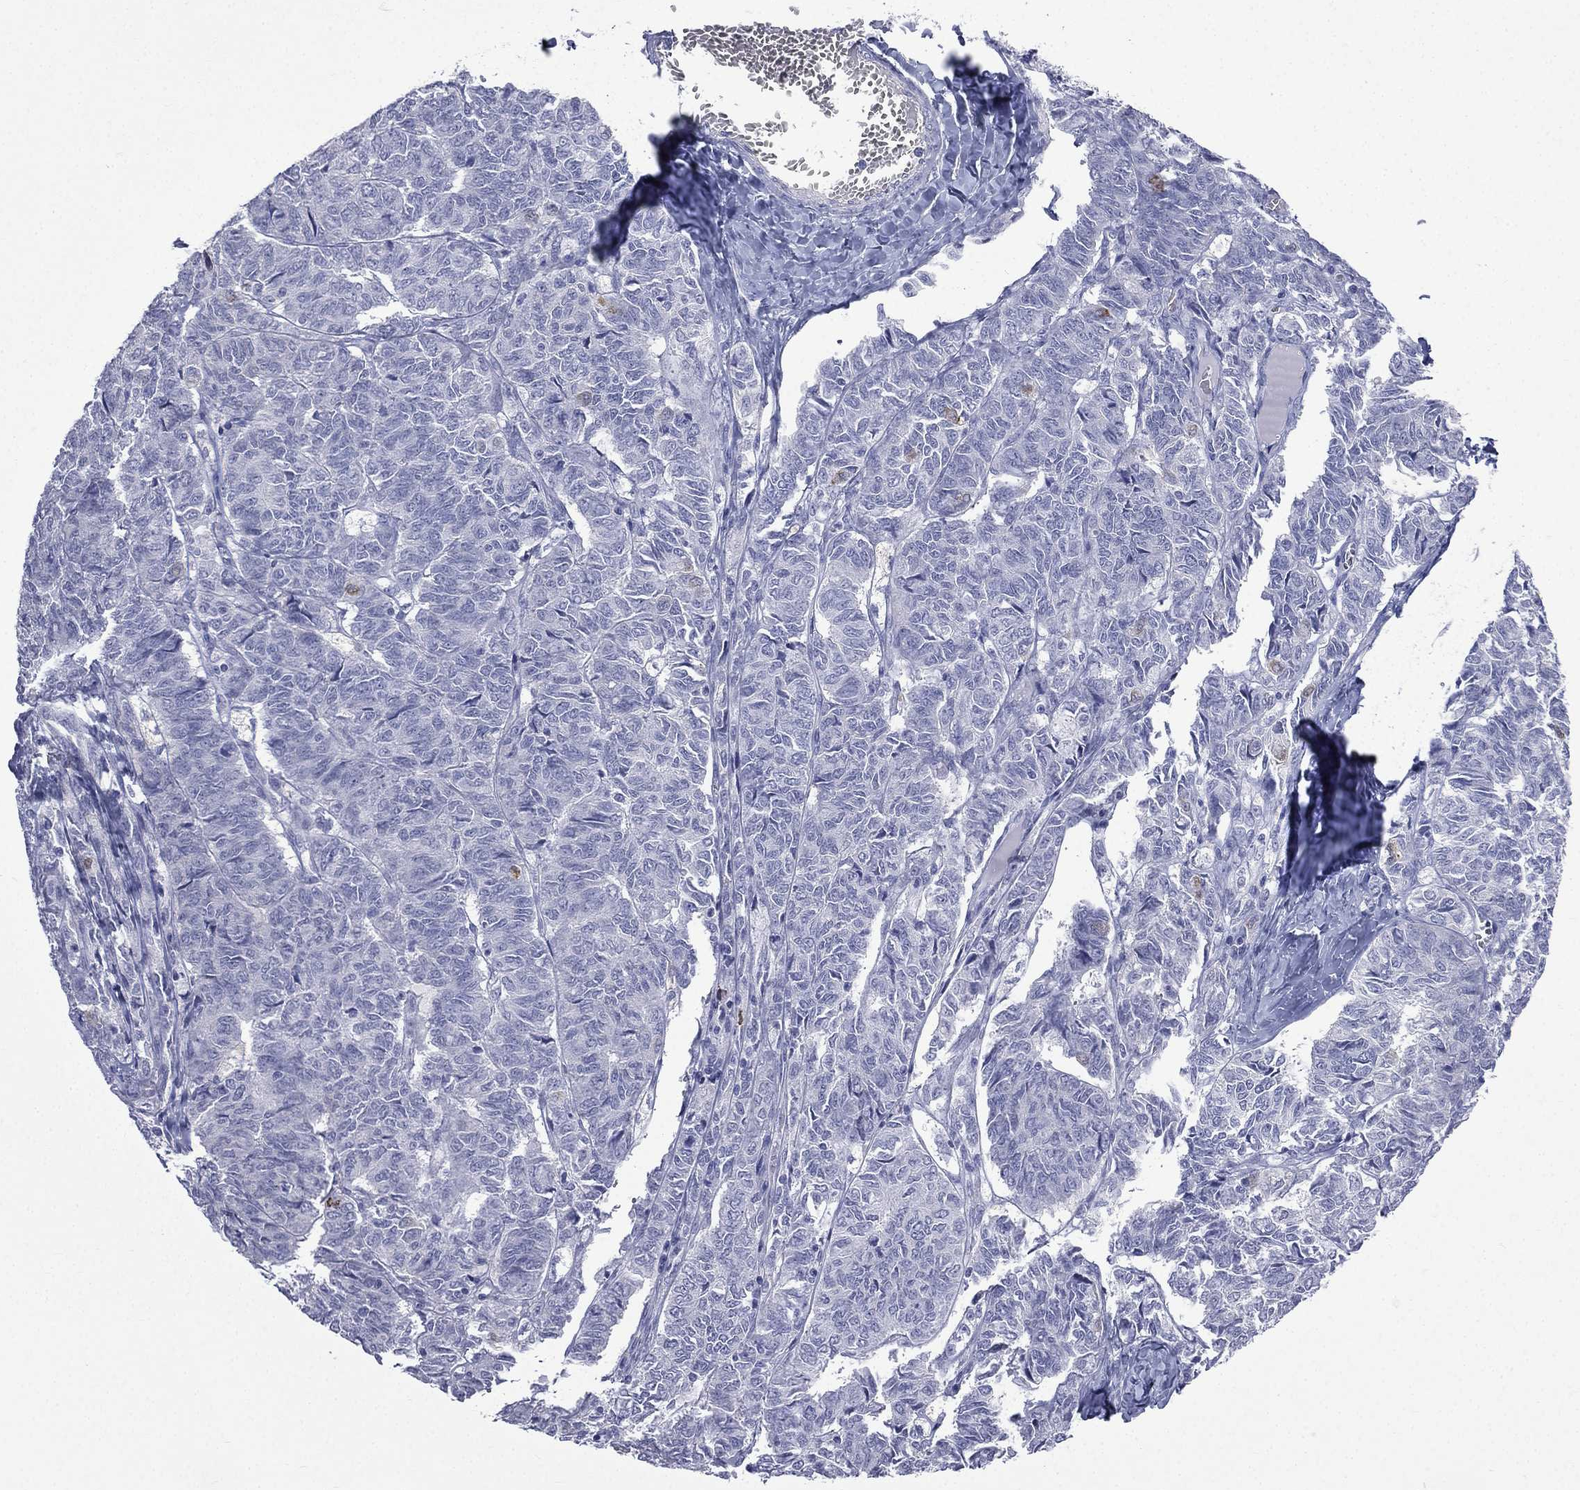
{"staining": {"intensity": "negative", "quantity": "none", "location": "none"}, "tissue": "ovarian cancer", "cell_type": "Tumor cells", "image_type": "cancer", "snomed": [{"axis": "morphology", "description": "Carcinoma, endometroid"}, {"axis": "topography", "description": "Ovary"}], "caption": "Tumor cells show no significant protein expression in ovarian endometroid carcinoma. (DAB (3,3'-diaminobenzidine) immunohistochemistry (IHC), high magnification).", "gene": "CES2", "patient": {"sex": "female", "age": 80}}